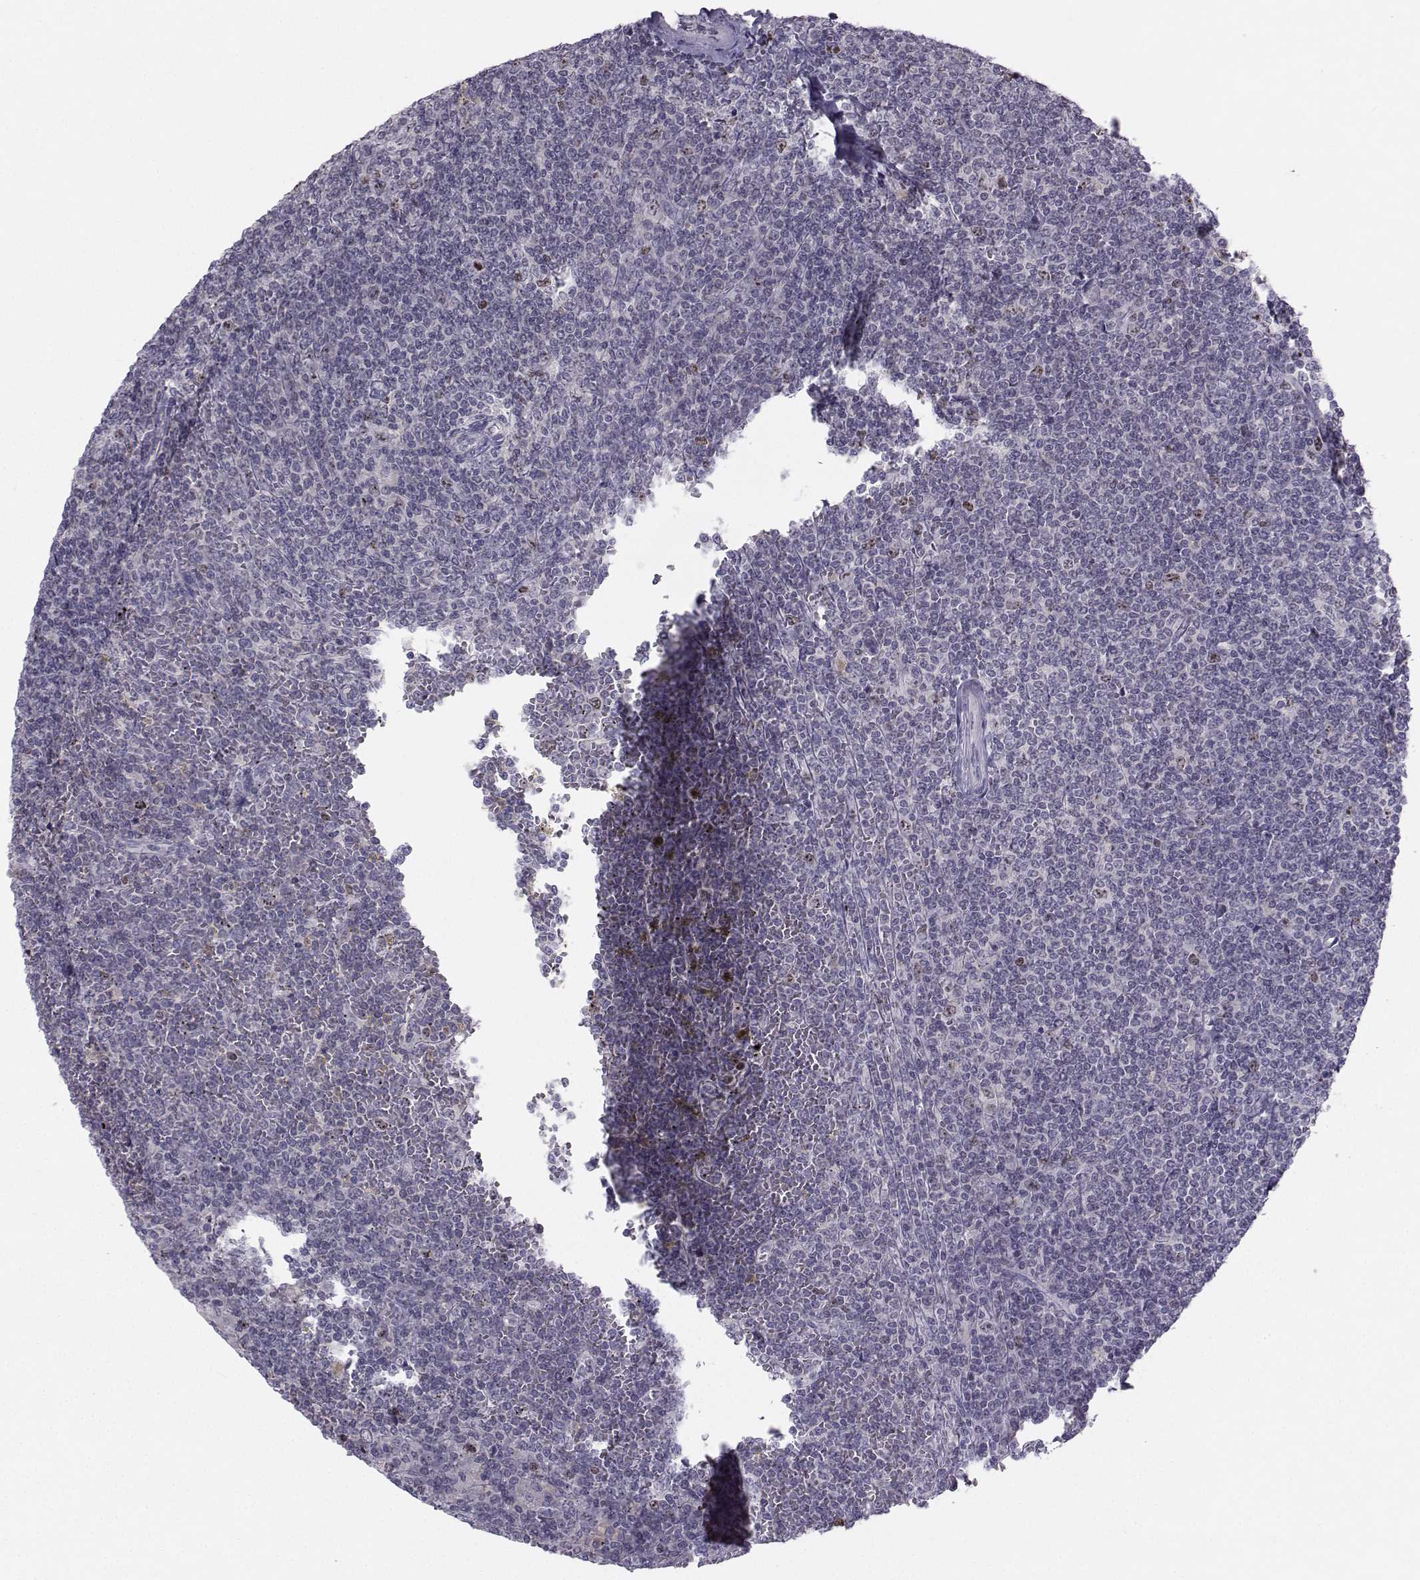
{"staining": {"intensity": "negative", "quantity": "none", "location": "none"}, "tissue": "lymphoma", "cell_type": "Tumor cells", "image_type": "cancer", "snomed": [{"axis": "morphology", "description": "Malignant lymphoma, non-Hodgkin's type, Low grade"}, {"axis": "topography", "description": "Spleen"}], "caption": "Photomicrograph shows no significant protein staining in tumor cells of lymphoma.", "gene": "LRP8", "patient": {"sex": "female", "age": 19}}